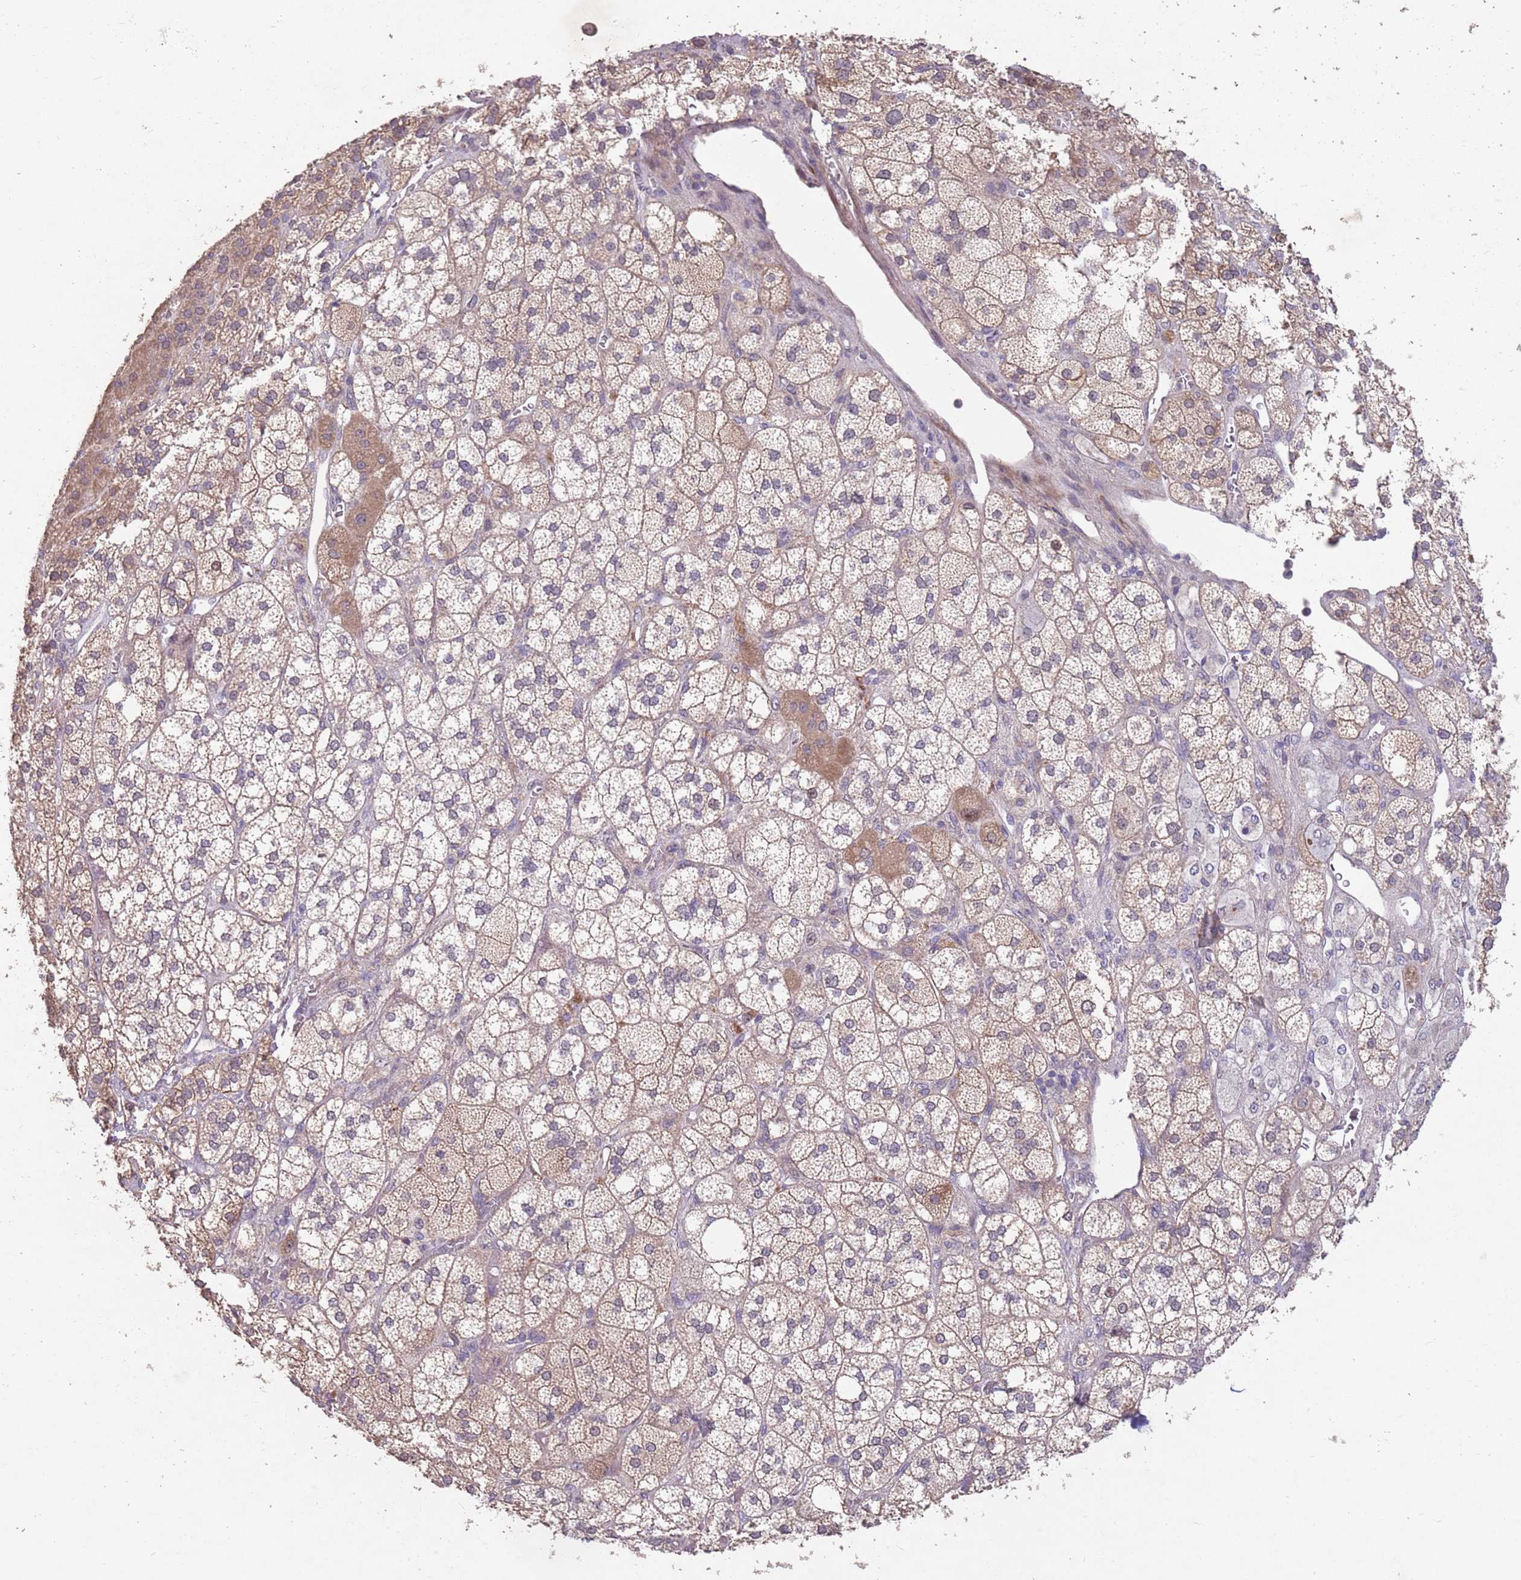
{"staining": {"intensity": "weak", "quantity": ">75%", "location": "cytoplasmic/membranous,nuclear"}, "tissue": "adrenal gland", "cell_type": "Glandular cells", "image_type": "normal", "snomed": [{"axis": "morphology", "description": "Normal tissue, NOS"}, {"axis": "topography", "description": "Adrenal gland"}], "caption": "The immunohistochemical stain shows weak cytoplasmic/membranous,nuclear expression in glandular cells of normal adrenal gland.", "gene": "MEI1", "patient": {"sex": "male", "age": 61}}